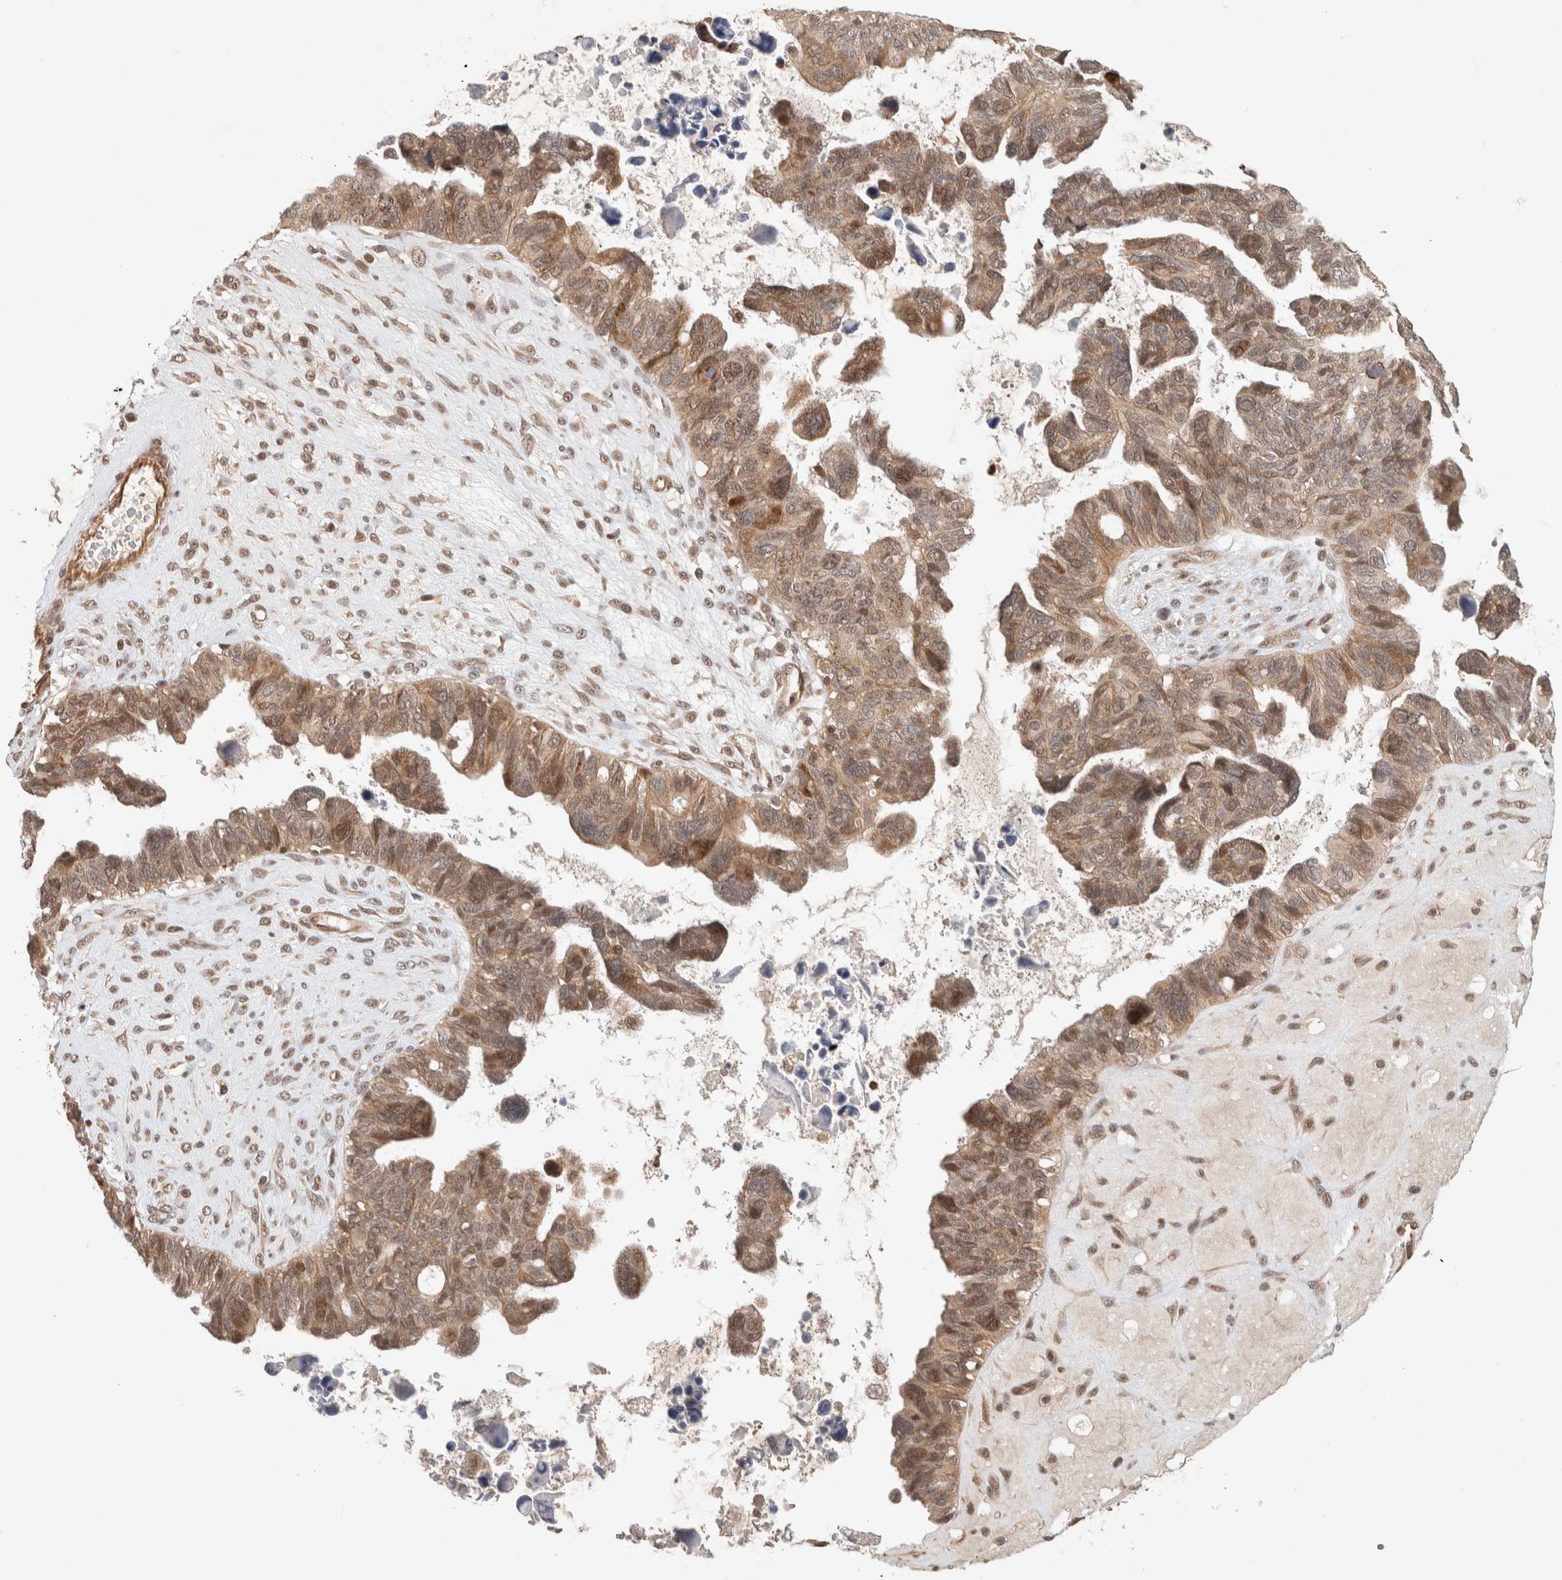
{"staining": {"intensity": "moderate", "quantity": ">75%", "location": "cytoplasmic/membranous,nuclear"}, "tissue": "ovarian cancer", "cell_type": "Tumor cells", "image_type": "cancer", "snomed": [{"axis": "morphology", "description": "Cystadenocarcinoma, serous, NOS"}, {"axis": "topography", "description": "Ovary"}], "caption": "A brown stain highlights moderate cytoplasmic/membranous and nuclear expression of a protein in human ovarian serous cystadenocarcinoma tumor cells. Using DAB (3,3'-diaminobenzidine) (brown) and hematoxylin (blue) stains, captured at high magnification using brightfield microscopy.", "gene": "CAAP1", "patient": {"sex": "female", "age": 79}}